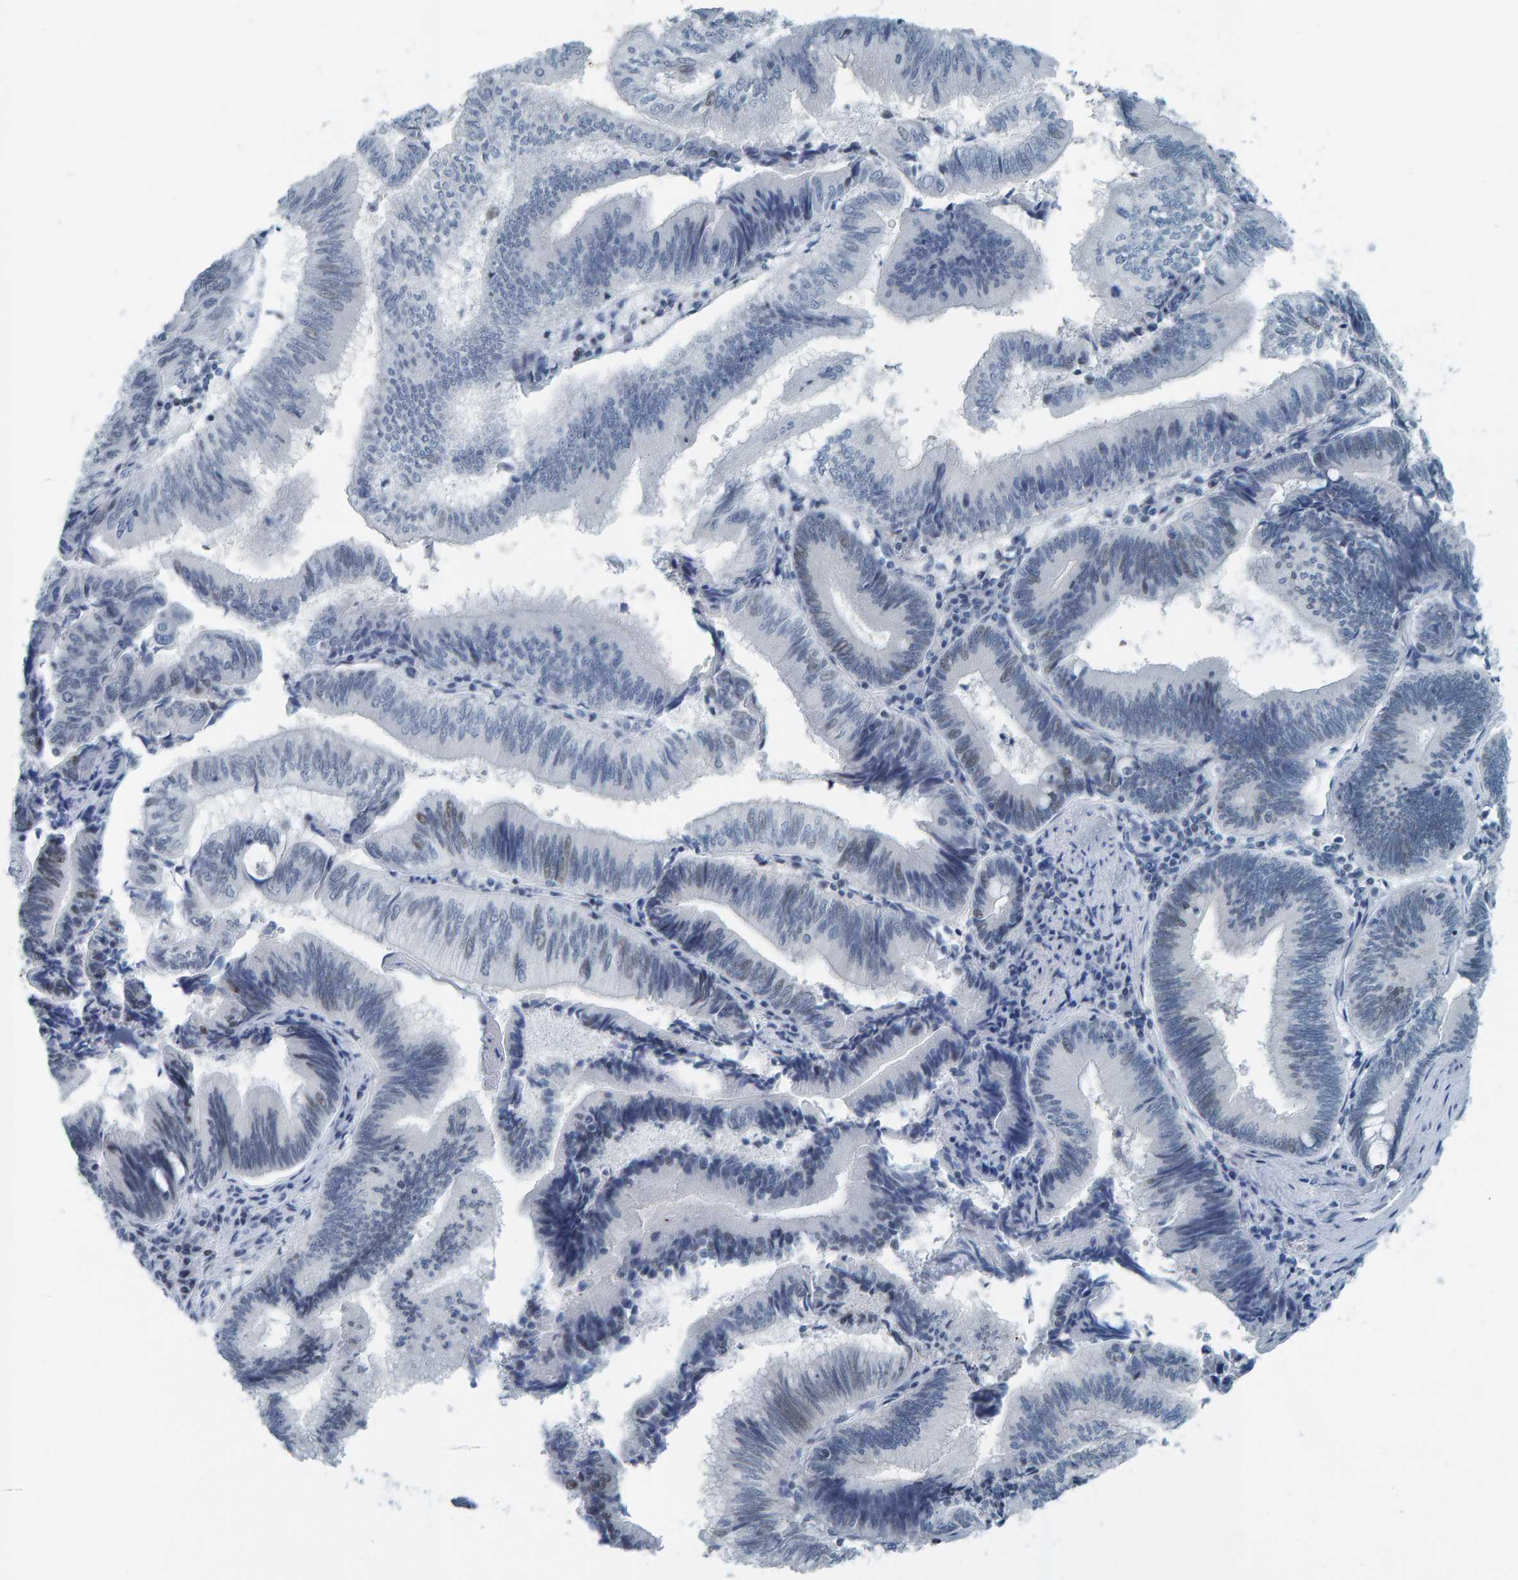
{"staining": {"intensity": "negative", "quantity": "none", "location": "none"}, "tissue": "pancreatic cancer", "cell_type": "Tumor cells", "image_type": "cancer", "snomed": [{"axis": "morphology", "description": "Adenocarcinoma, NOS"}, {"axis": "topography", "description": "Pancreas"}], "caption": "Immunohistochemistry (IHC) of adenocarcinoma (pancreatic) reveals no staining in tumor cells.", "gene": "CNP", "patient": {"sex": "male", "age": 82}}